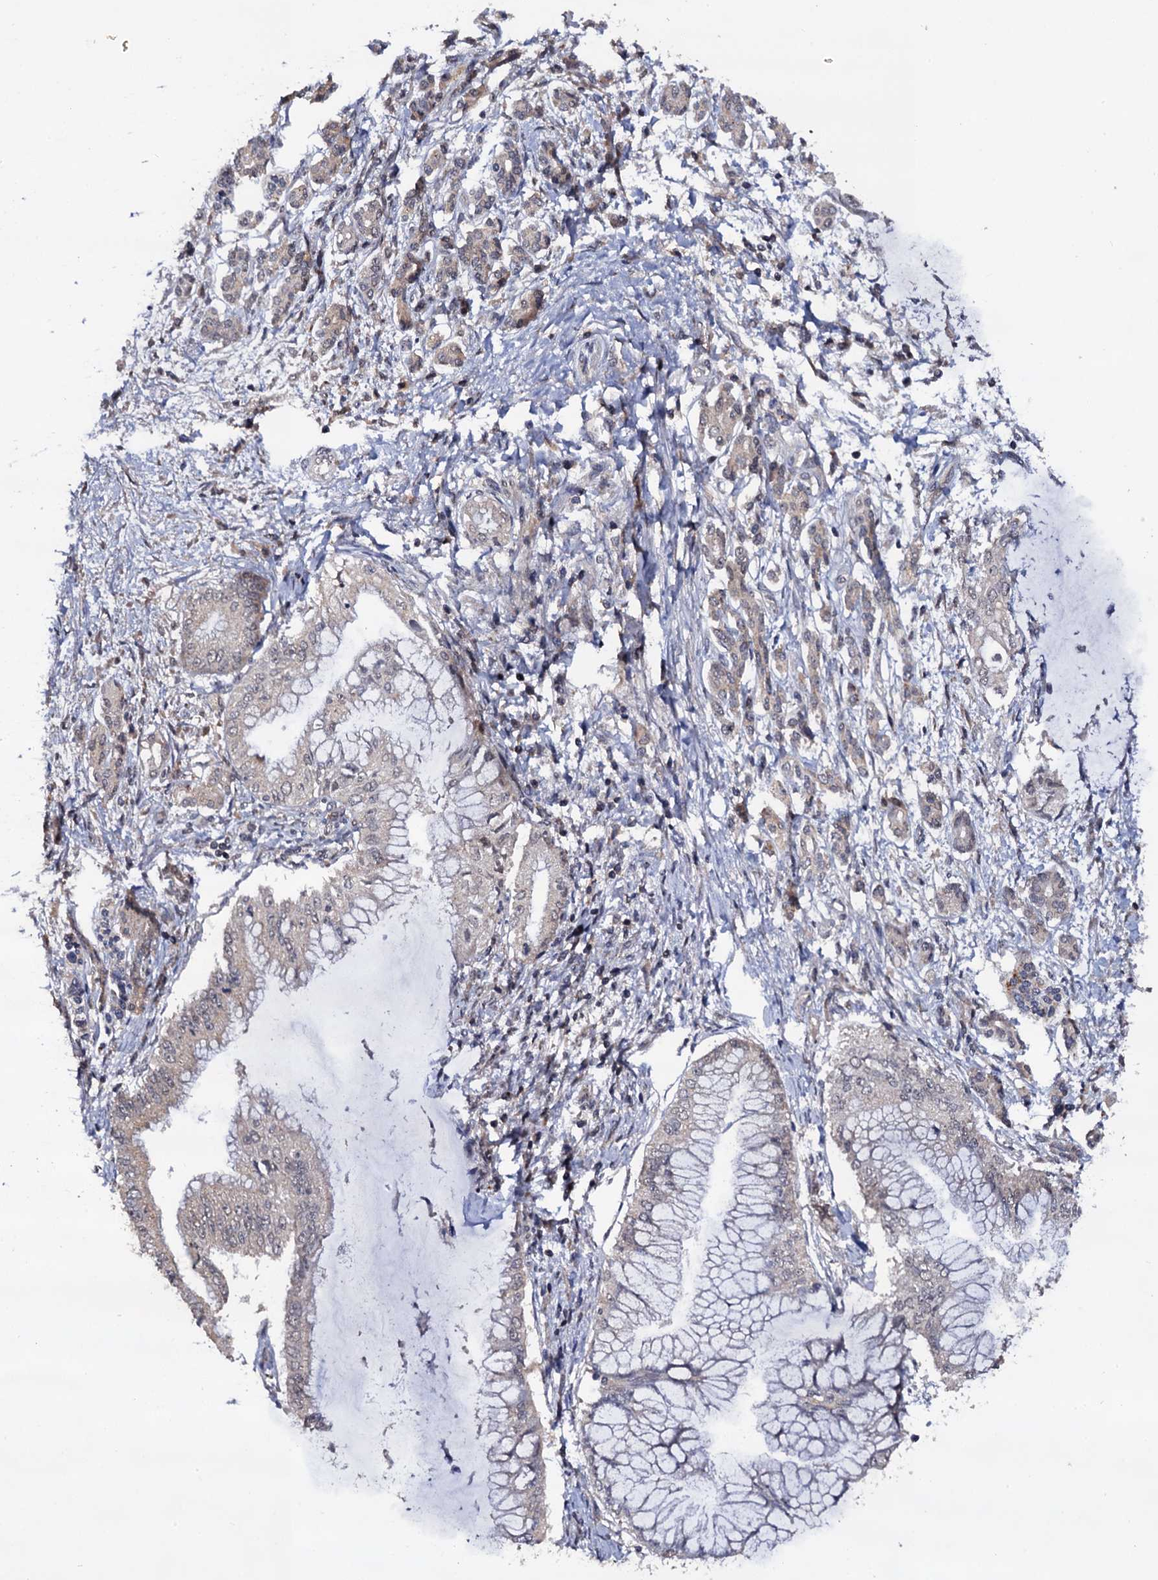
{"staining": {"intensity": "negative", "quantity": "none", "location": "none"}, "tissue": "pancreatic cancer", "cell_type": "Tumor cells", "image_type": "cancer", "snomed": [{"axis": "morphology", "description": "Adenocarcinoma, NOS"}, {"axis": "topography", "description": "Pancreas"}], "caption": "Tumor cells are negative for brown protein staining in pancreatic adenocarcinoma.", "gene": "LRRC63", "patient": {"sex": "male", "age": 58}}